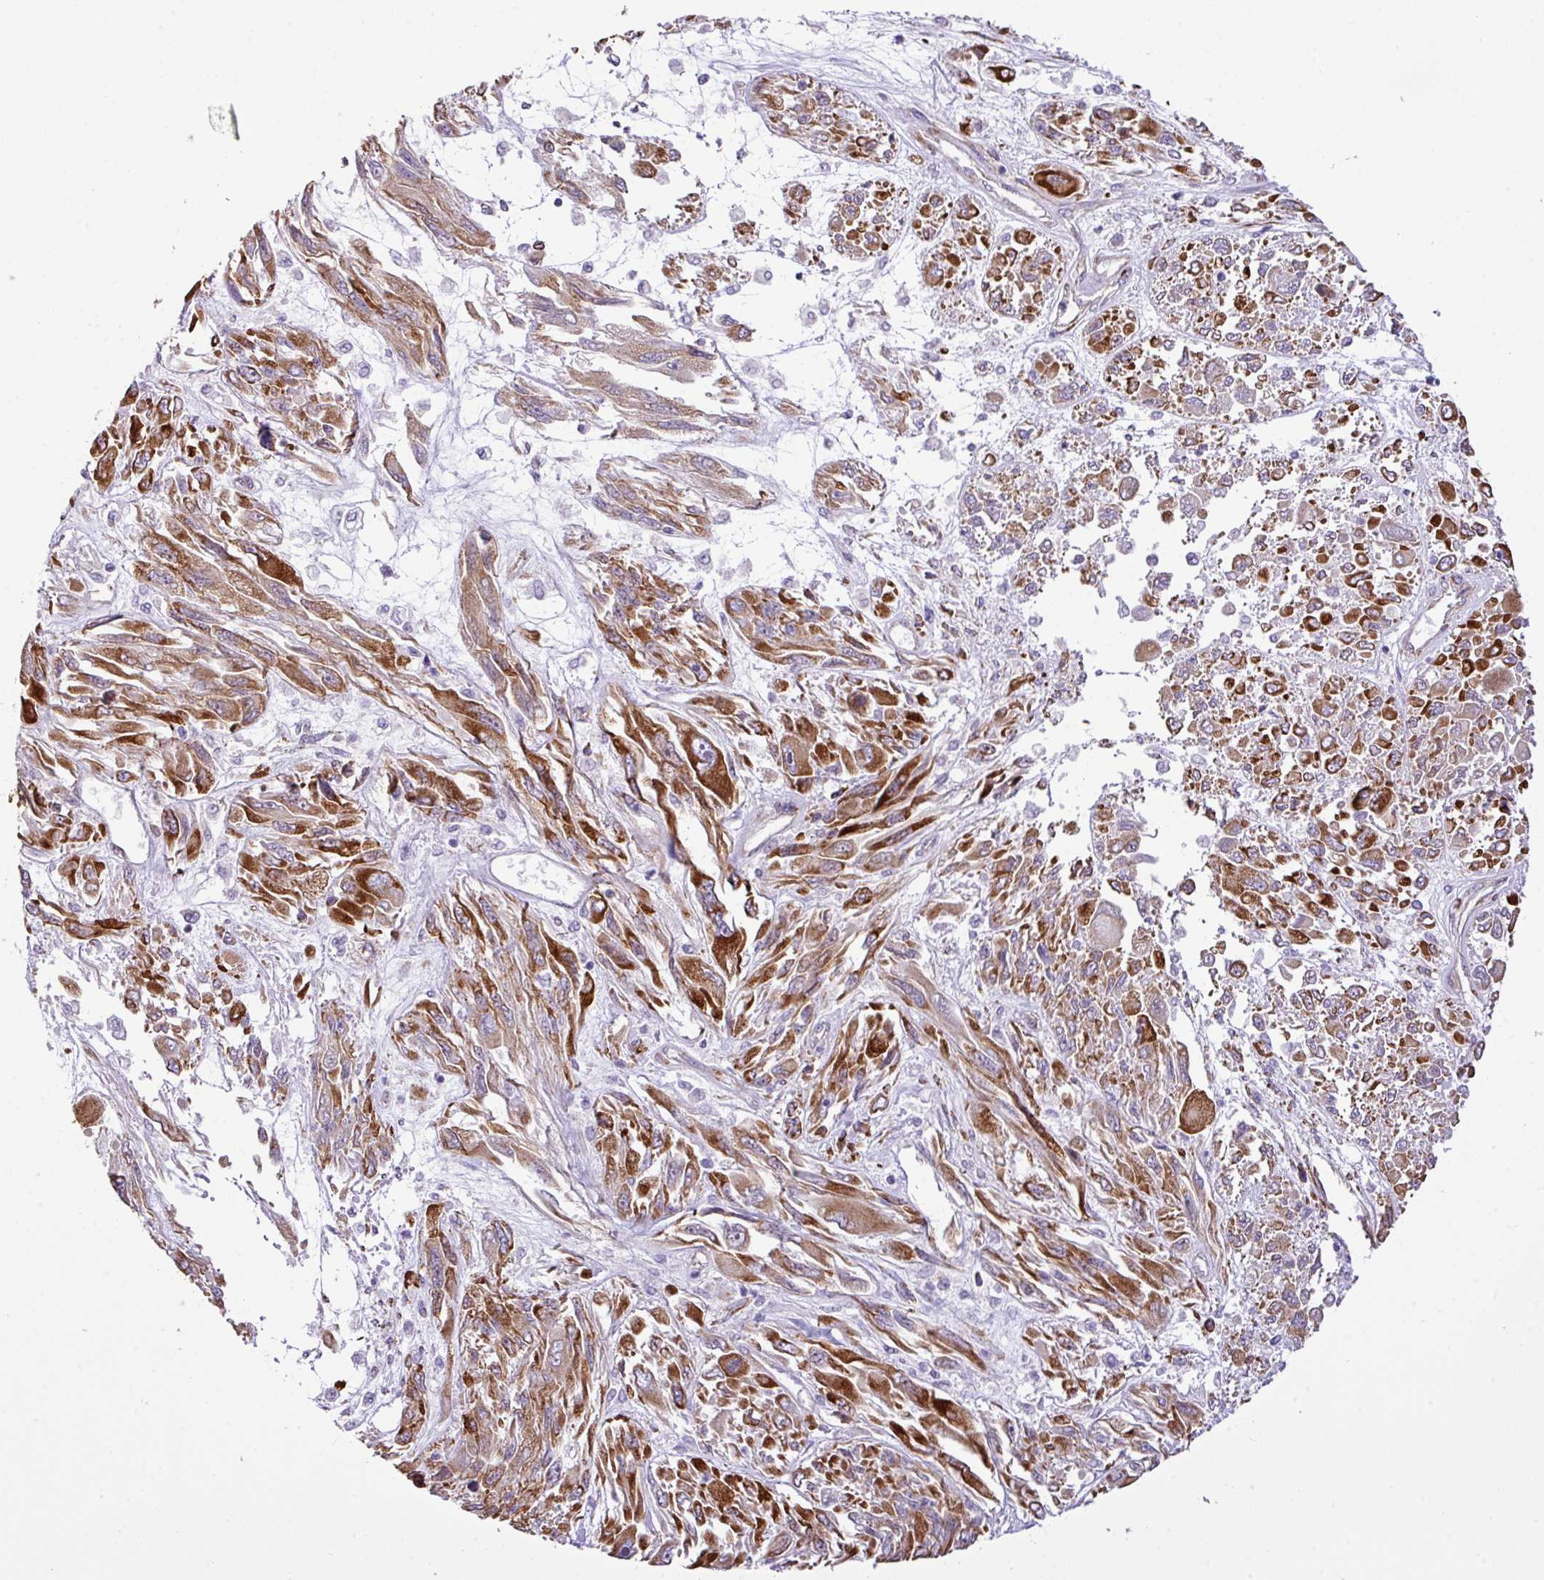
{"staining": {"intensity": "strong", "quantity": ">75%", "location": "cytoplasmic/membranous"}, "tissue": "melanoma", "cell_type": "Tumor cells", "image_type": "cancer", "snomed": [{"axis": "morphology", "description": "Malignant melanoma, NOS"}, {"axis": "topography", "description": "Skin"}], "caption": "A high amount of strong cytoplasmic/membranous expression is identified in approximately >75% of tumor cells in malignant melanoma tissue.", "gene": "CFAP97", "patient": {"sex": "female", "age": 91}}